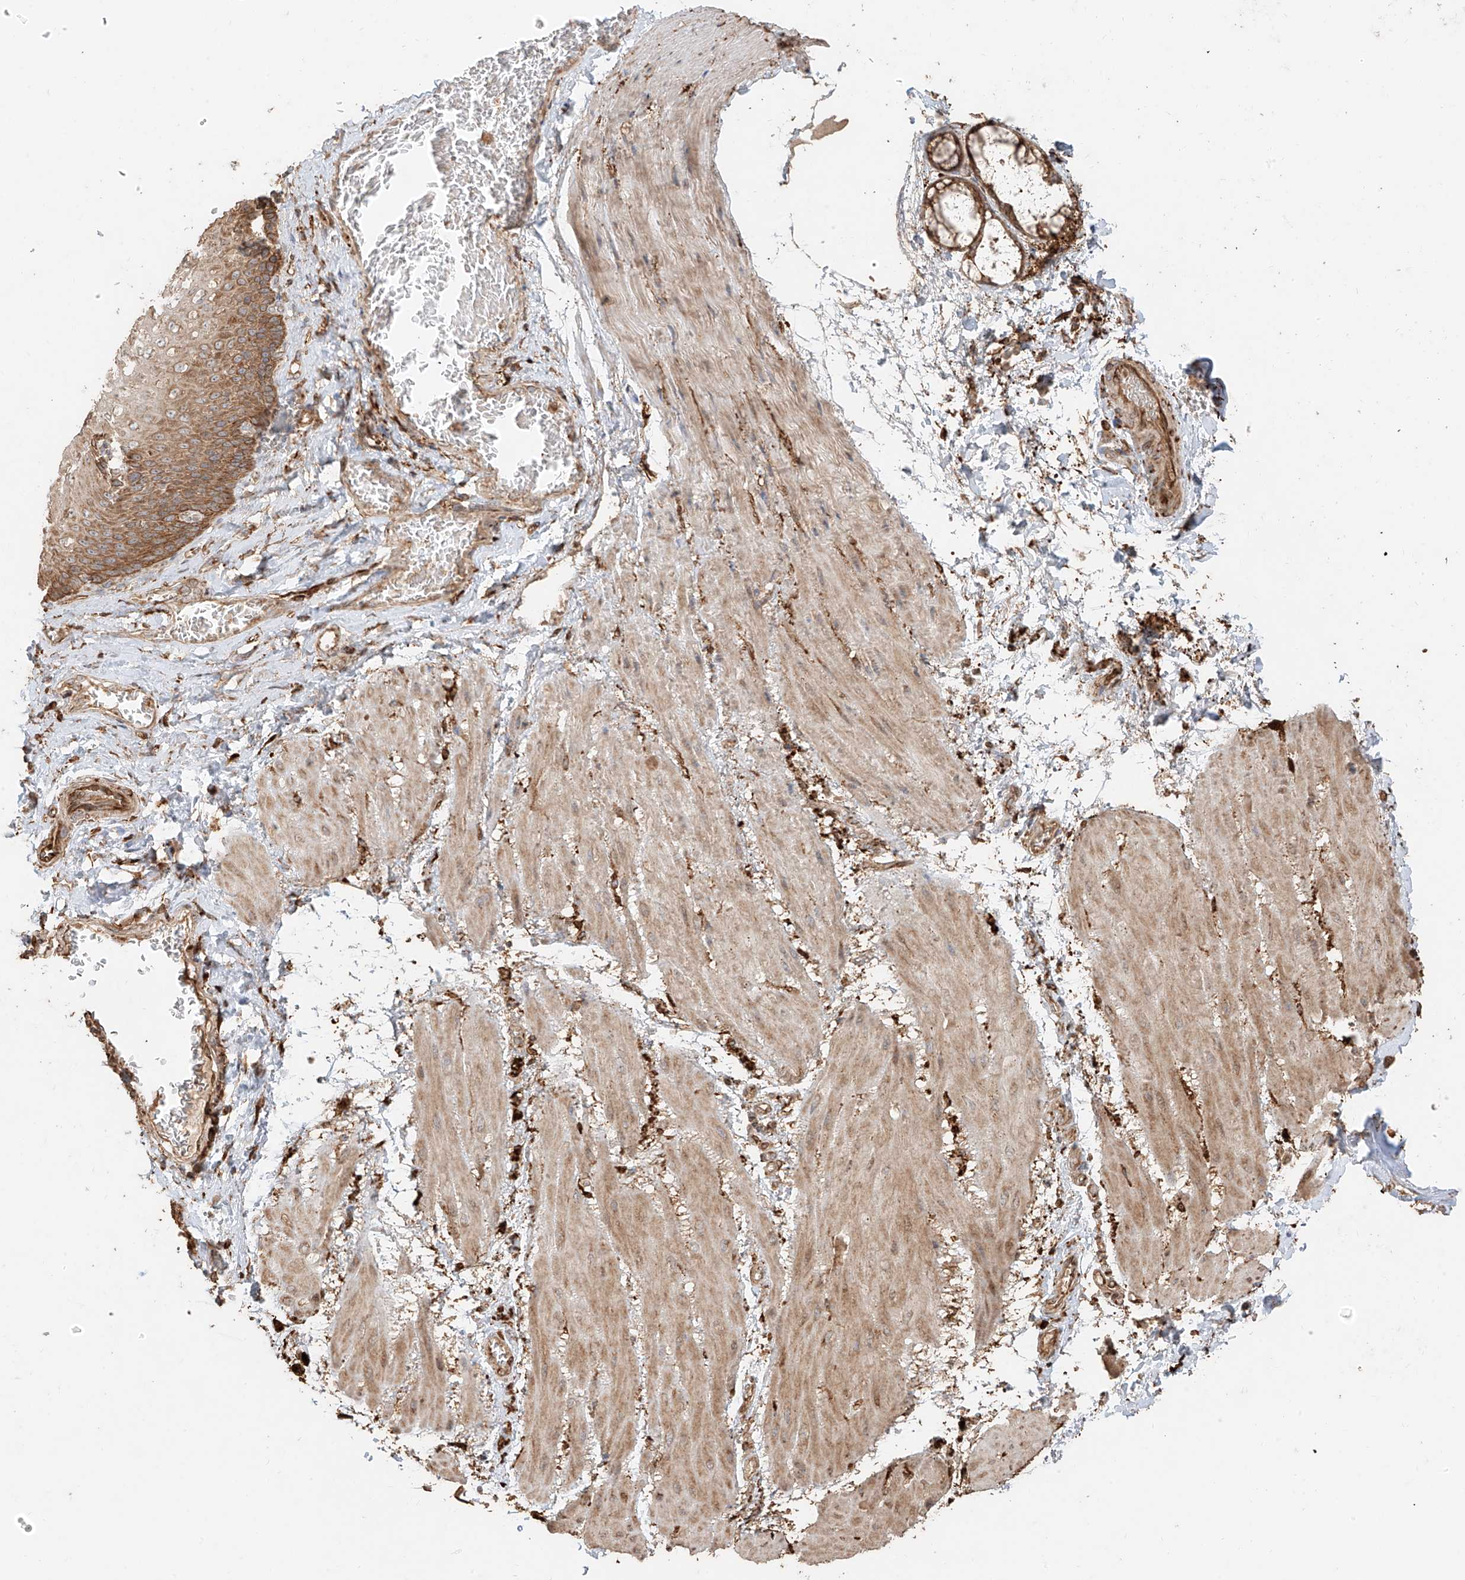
{"staining": {"intensity": "strong", "quantity": ">75%", "location": "cytoplasmic/membranous"}, "tissue": "esophagus", "cell_type": "Squamous epithelial cells", "image_type": "normal", "snomed": [{"axis": "morphology", "description": "Normal tissue, NOS"}, {"axis": "topography", "description": "Esophagus"}], "caption": "Immunohistochemistry (IHC) (DAB (3,3'-diaminobenzidine)) staining of normal human esophagus exhibits strong cytoplasmic/membranous protein expression in approximately >75% of squamous epithelial cells. Immunohistochemistry stains the protein of interest in brown and the nuclei are stained blue.", "gene": "EFNB1", "patient": {"sex": "male", "age": 48}}